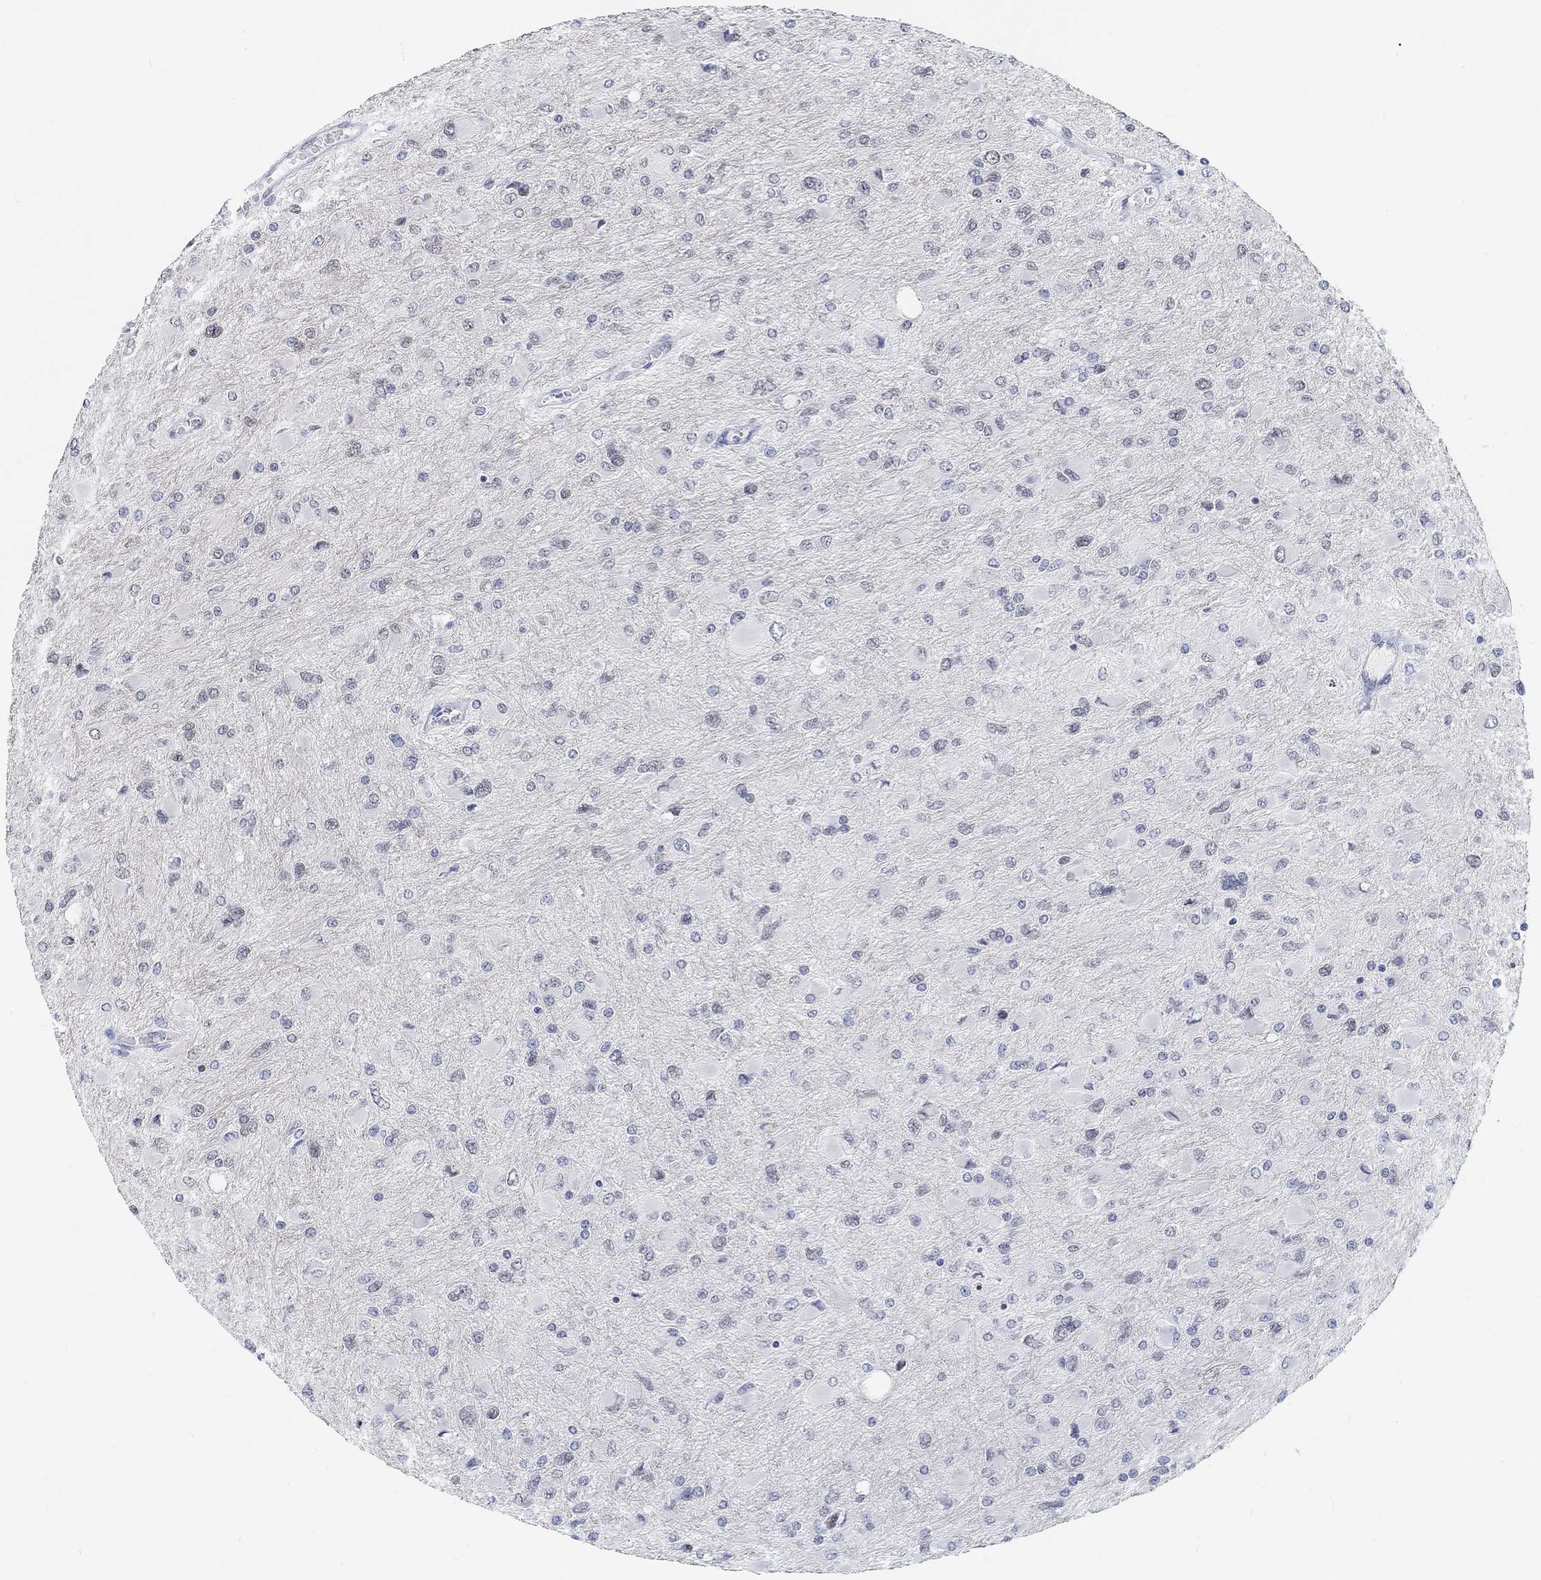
{"staining": {"intensity": "negative", "quantity": "none", "location": "none"}, "tissue": "glioma", "cell_type": "Tumor cells", "image_type": "cancer", "snomed": [{"axis": "morphology", "description": "Glioma, malignant, High grade"}, {"axis": "topography", "description": "Cerebral cortex"}], "caption": "DAB (3,3'-diaminobenzidine) immunohistochemical staining of human glioma exhibits no significant positivity in tumor cells. (DAB (3,3'-diaminobenzidine) IHC, high magnification).", "gene": "PURG", "patient": {"sex": "female", "age": 36}}